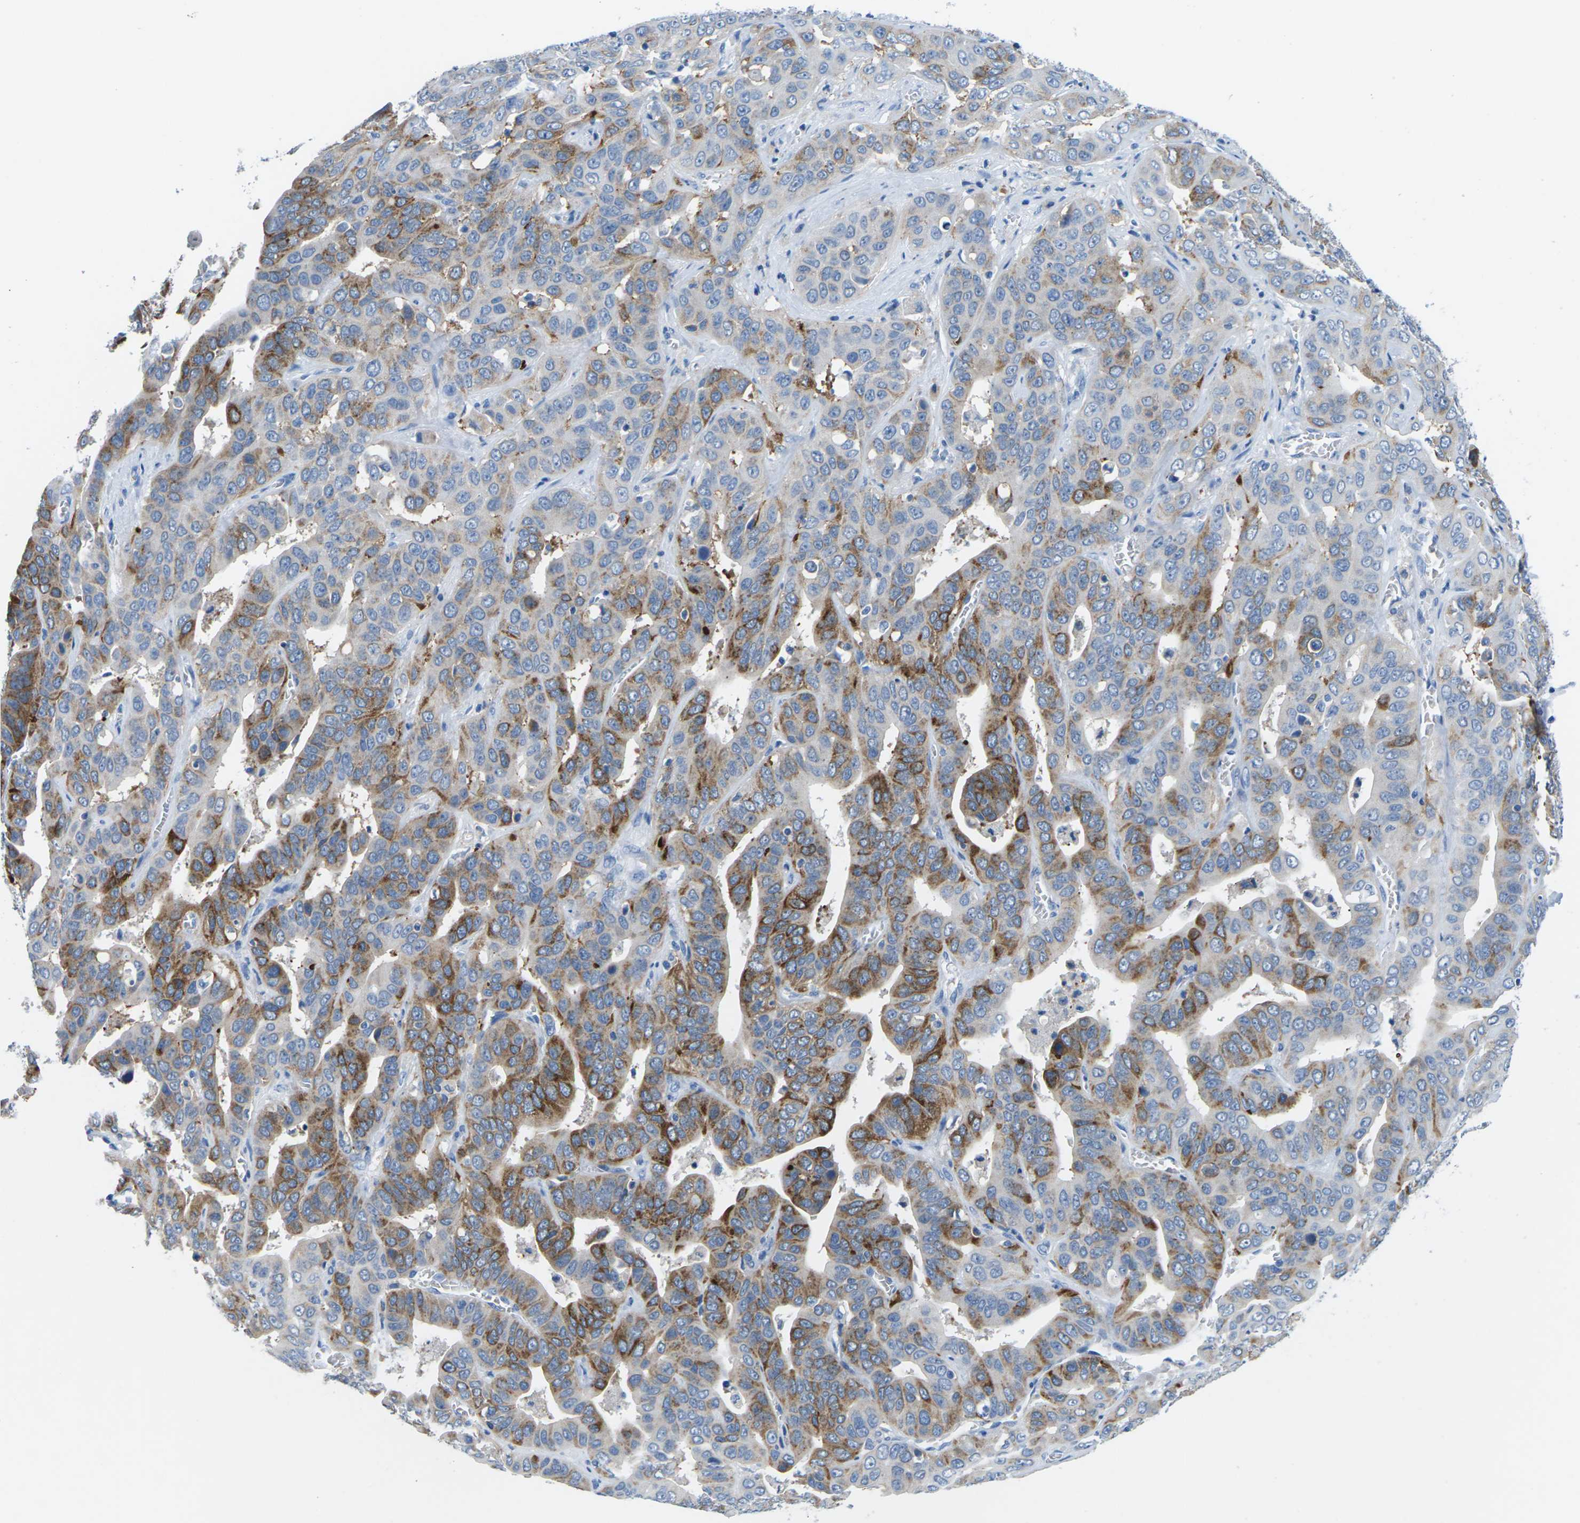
{"staining": {"intensity": "moderate", "quantity": "25%-75%", "location": "cytoplasmic/membranous"}, "tissue": "liver cancer", "cell_type": "Tumor cells", "image_type": "cancer", "snomed": [{"axis": "morphology", "description": "Cholangiocarcinoma"}, {"axis": "topography", "description": "Liver"}], "caption": "Protein positivity by IHC displays moderate cytoplasmic/membranous positivity in approximately 25%-75% of tumor cells in liver cancer (cholangiocarcinoma).", "gene": "SYNGR2", "patient": {"sex": "female", "age": 52}}